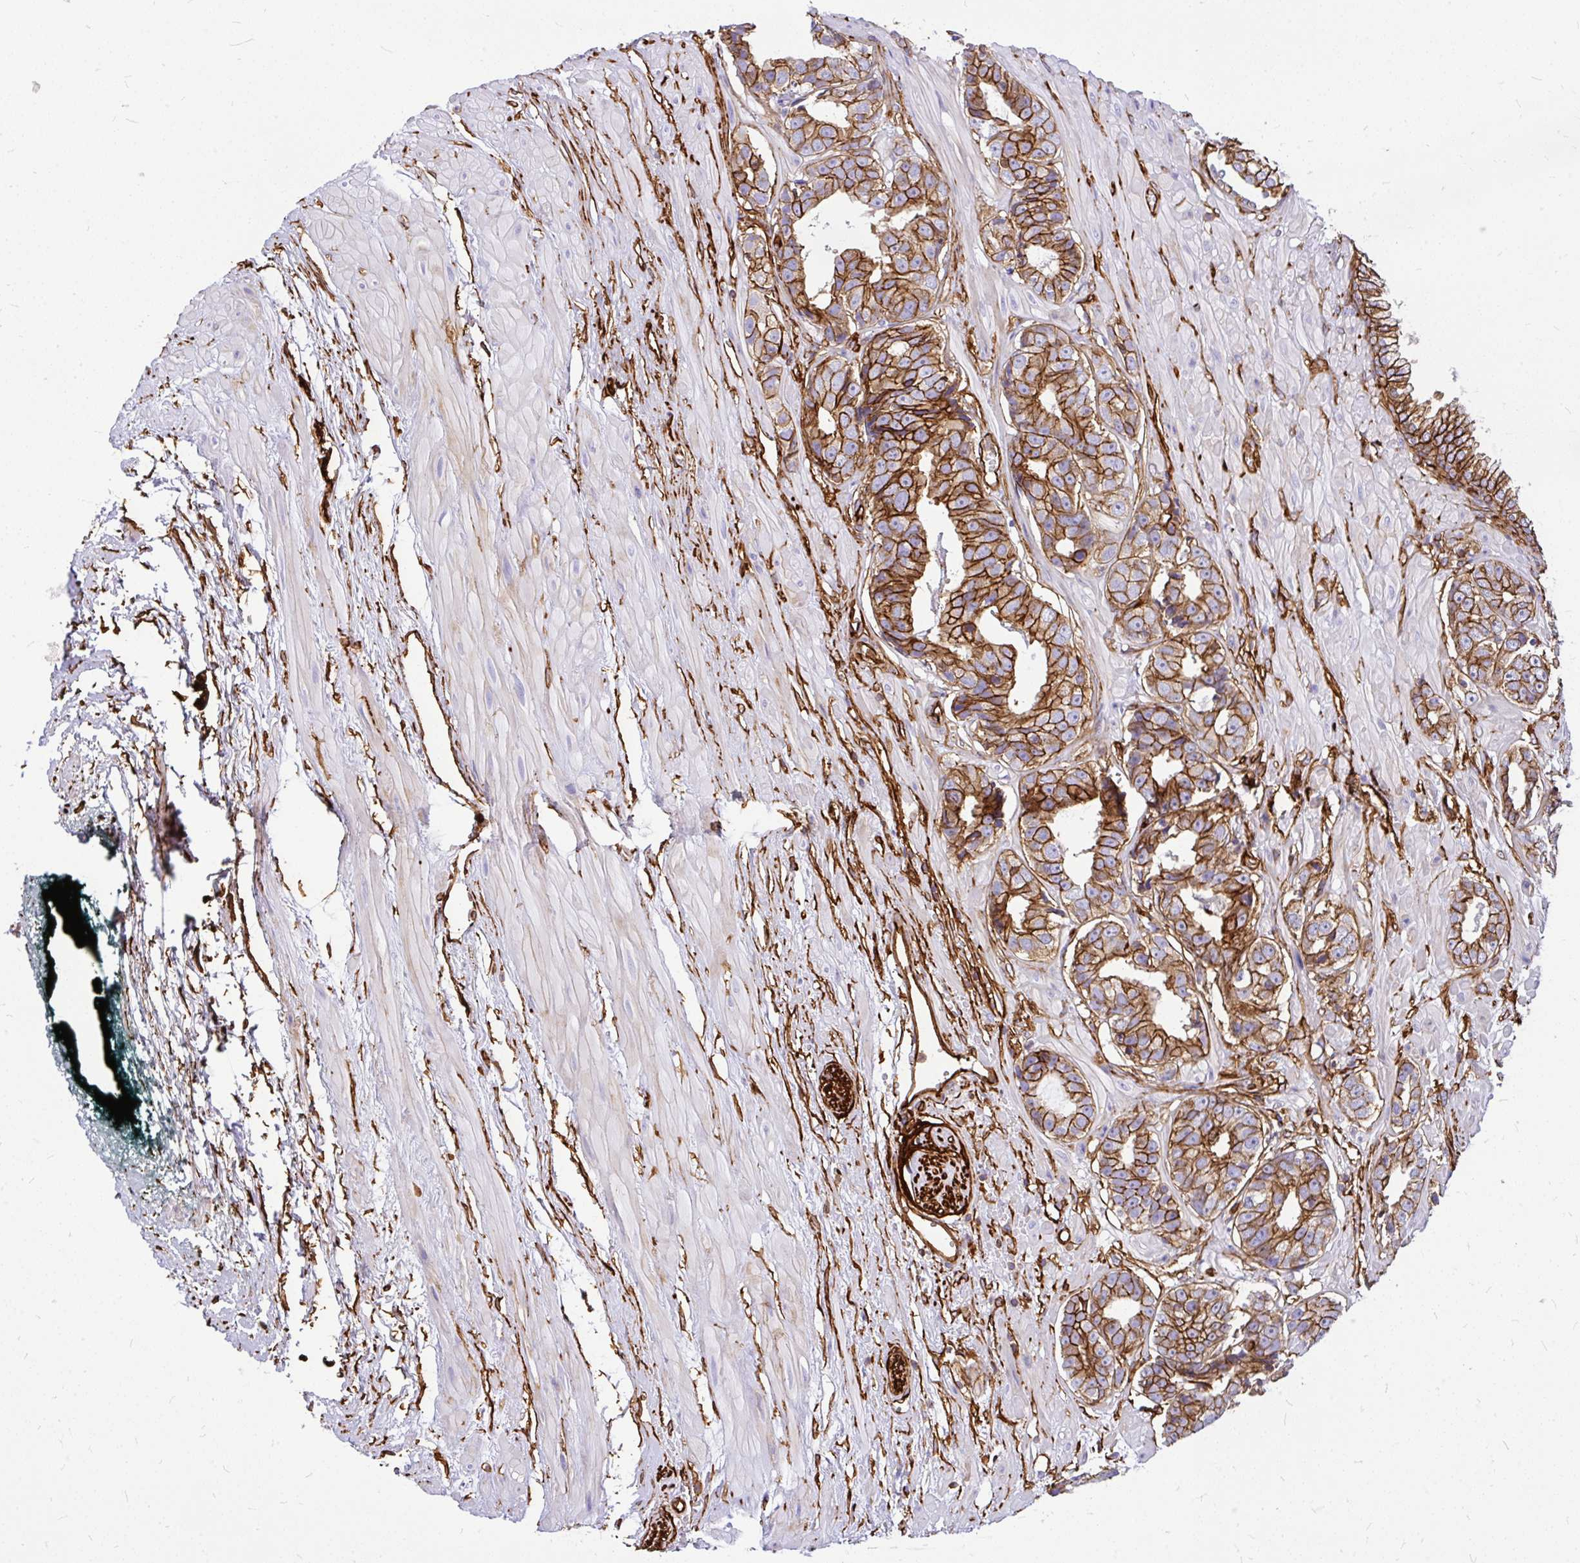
{"staining": {"intensity": "strong", "quantity": ">75%", "location": "cytoplasmic/membranous"}, "tissue": "prostate cancer", "cell_type": "Tumor cells", "image_type": "cancer", "snomed": [{"axis": "morphology", "description": "Adenocarcinoma, High grade"}, {"axis": "topography", "description": "Prostate"}], "caption": "Prostate cancer was stained to show a protein in brown. There is high levels of strong cytoplasmic/membranous expression in approximately >75% of tumor cells.", "gene": "MAP1LC3B", "patient": {"sex": "male", "age": 71}}